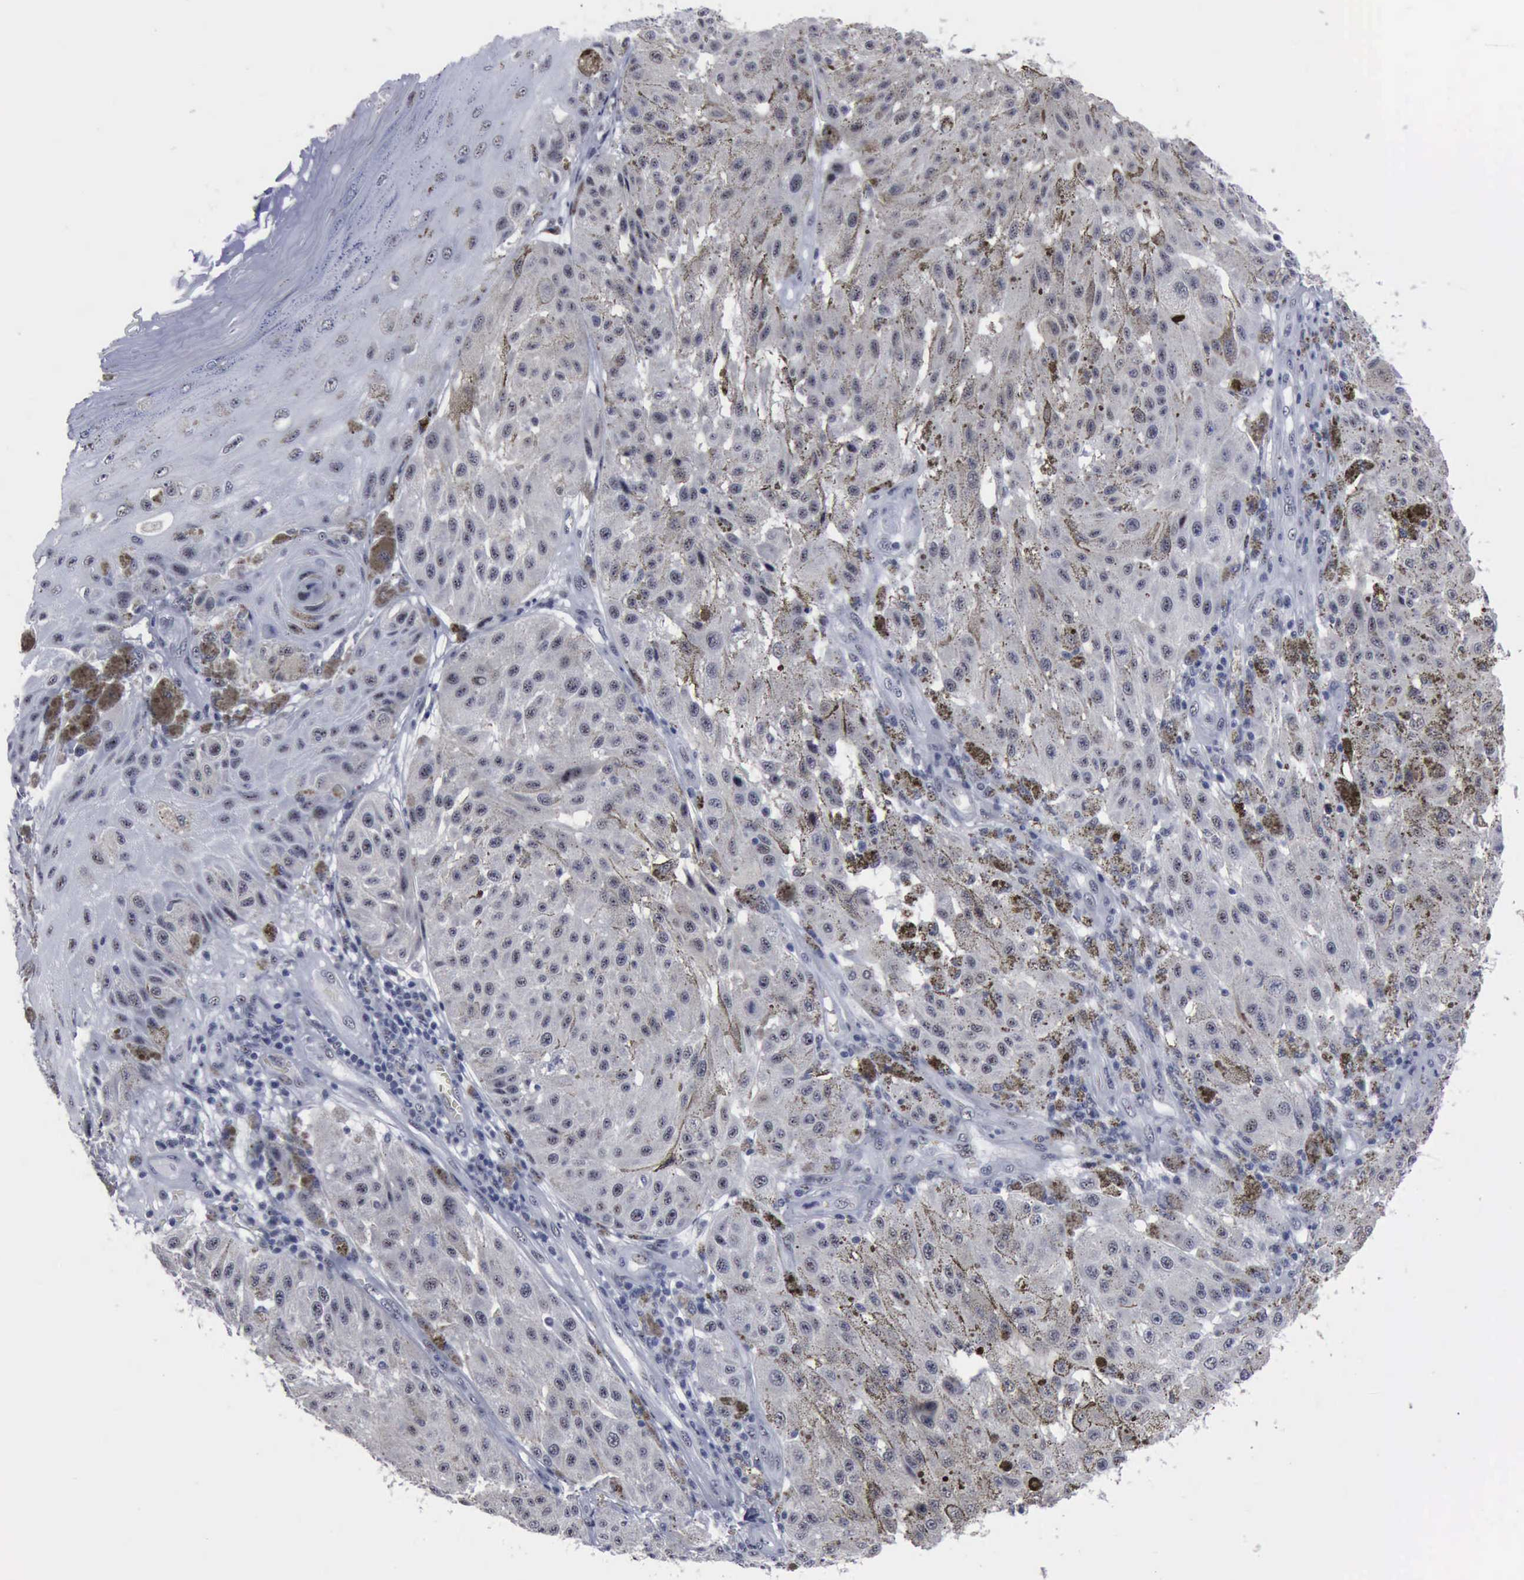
{"staining": {"intensity": "negative", "quantity": "none", "location": "none"}, "tissue": "melanoma", "cell_type": "Tumor cells", "image_type": "cancer", "snomed": [{"axis": "morphology", "description": "Malignant melanoma, NOS"}, {"axis": "topography", "description": "Skin"}], "caption": "Immunohistochemistry (IHC) of human malignant melanoma reveals no staining in tumor cells.", "gene": "BRD1", "patient": {"sex": "female", "age": 64}}